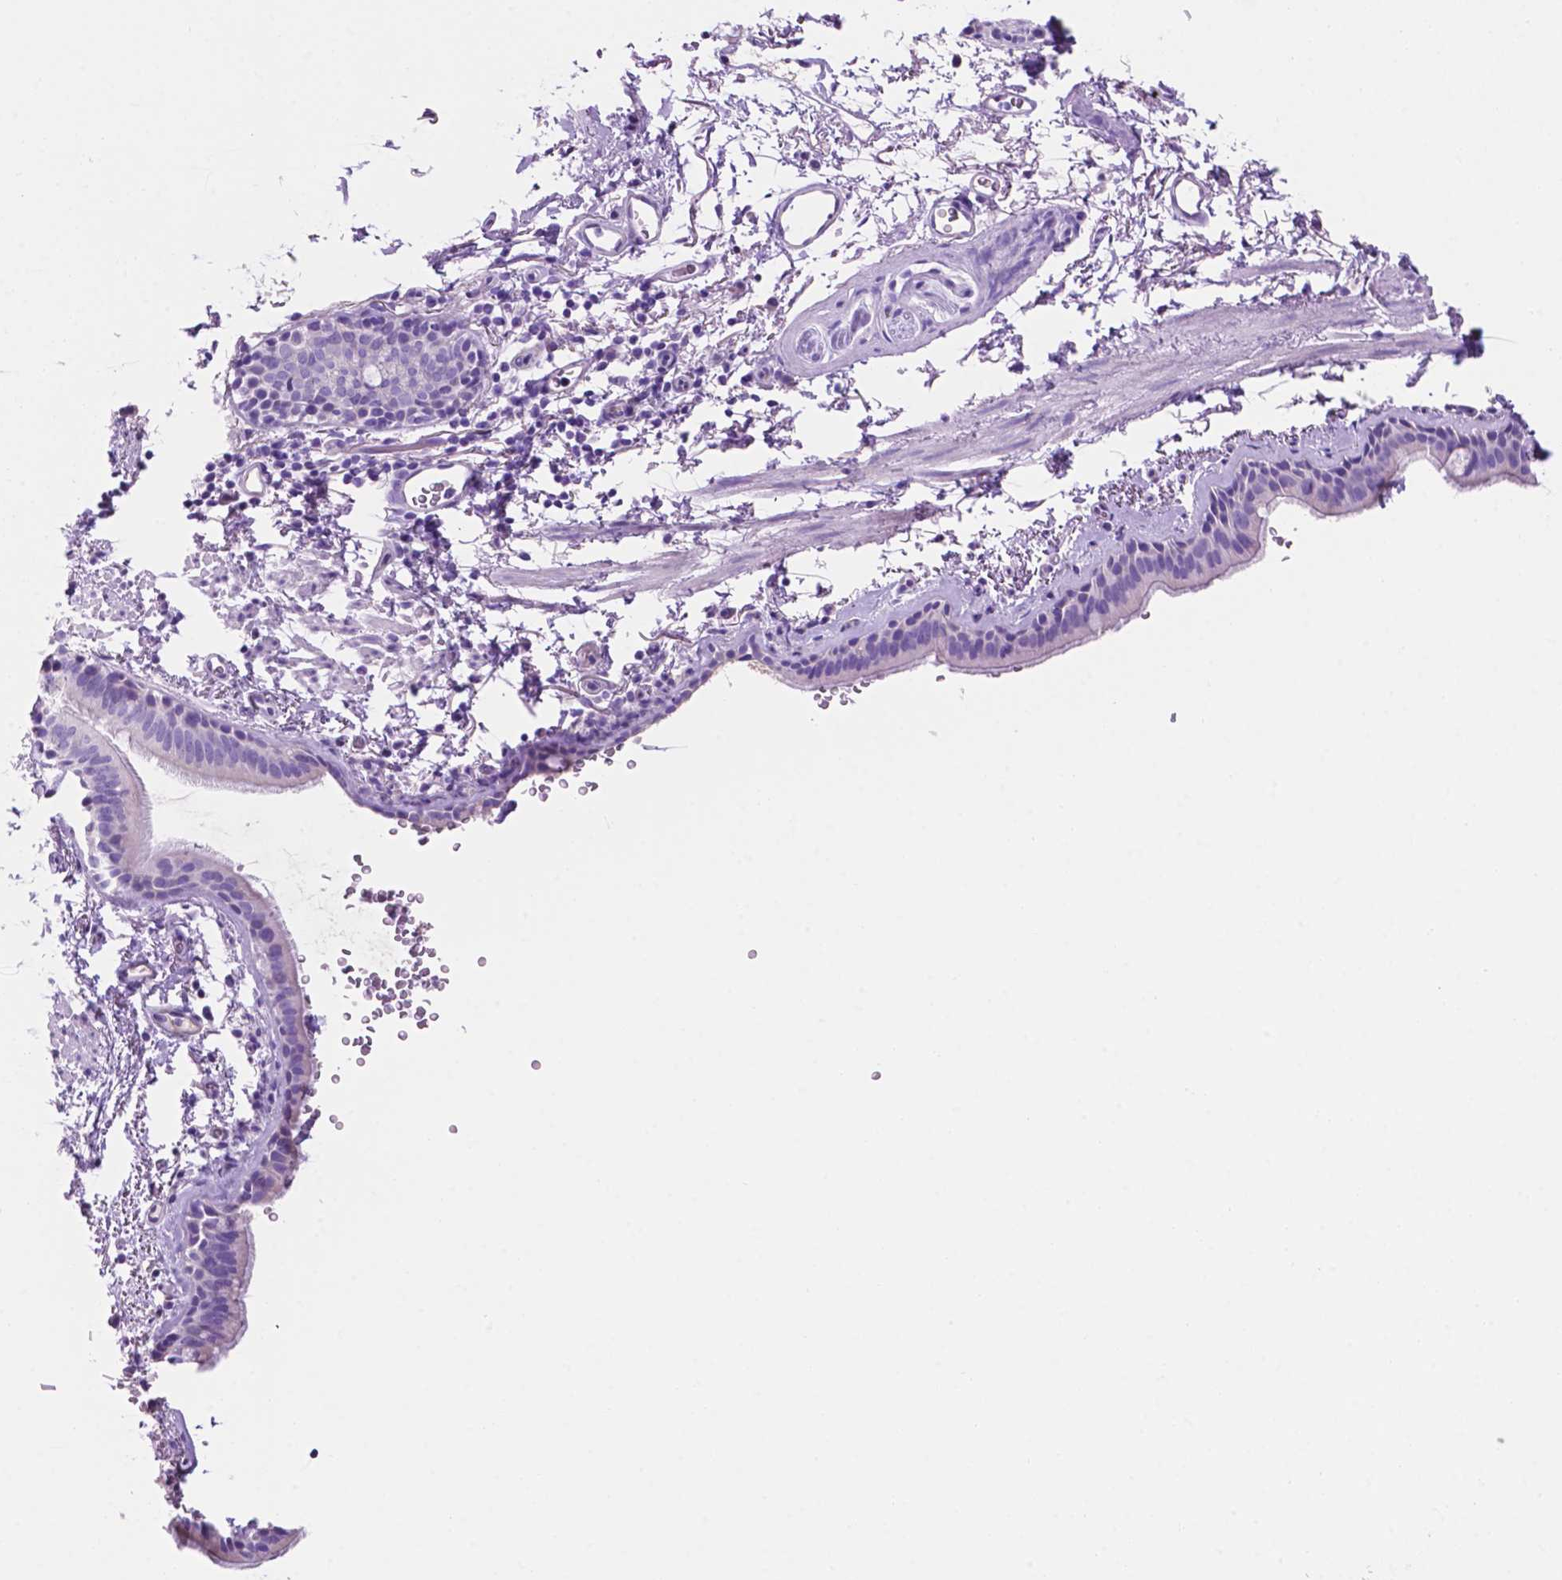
{"staining": {"intensity": "negative", "quantity": "none", "location": "none"}, "tissue": "bronchus", "cell_type": "Respiratory epithelial cells", "image_type": "normal", "snomed": [{"axis": "morphology", "description": "Normal tissue, NOS"}, {"axis": "topography", "description": "Lymph node"}, {"axis": "topography", "description": "Bronchus"}], "caption": "This is a histopathology image of IHC staining of normal bronchus, which shows no staining in respiratory epithelial cells.", "gene": "CEACAM7", "patient": {"sex": "female", "age": 70}}